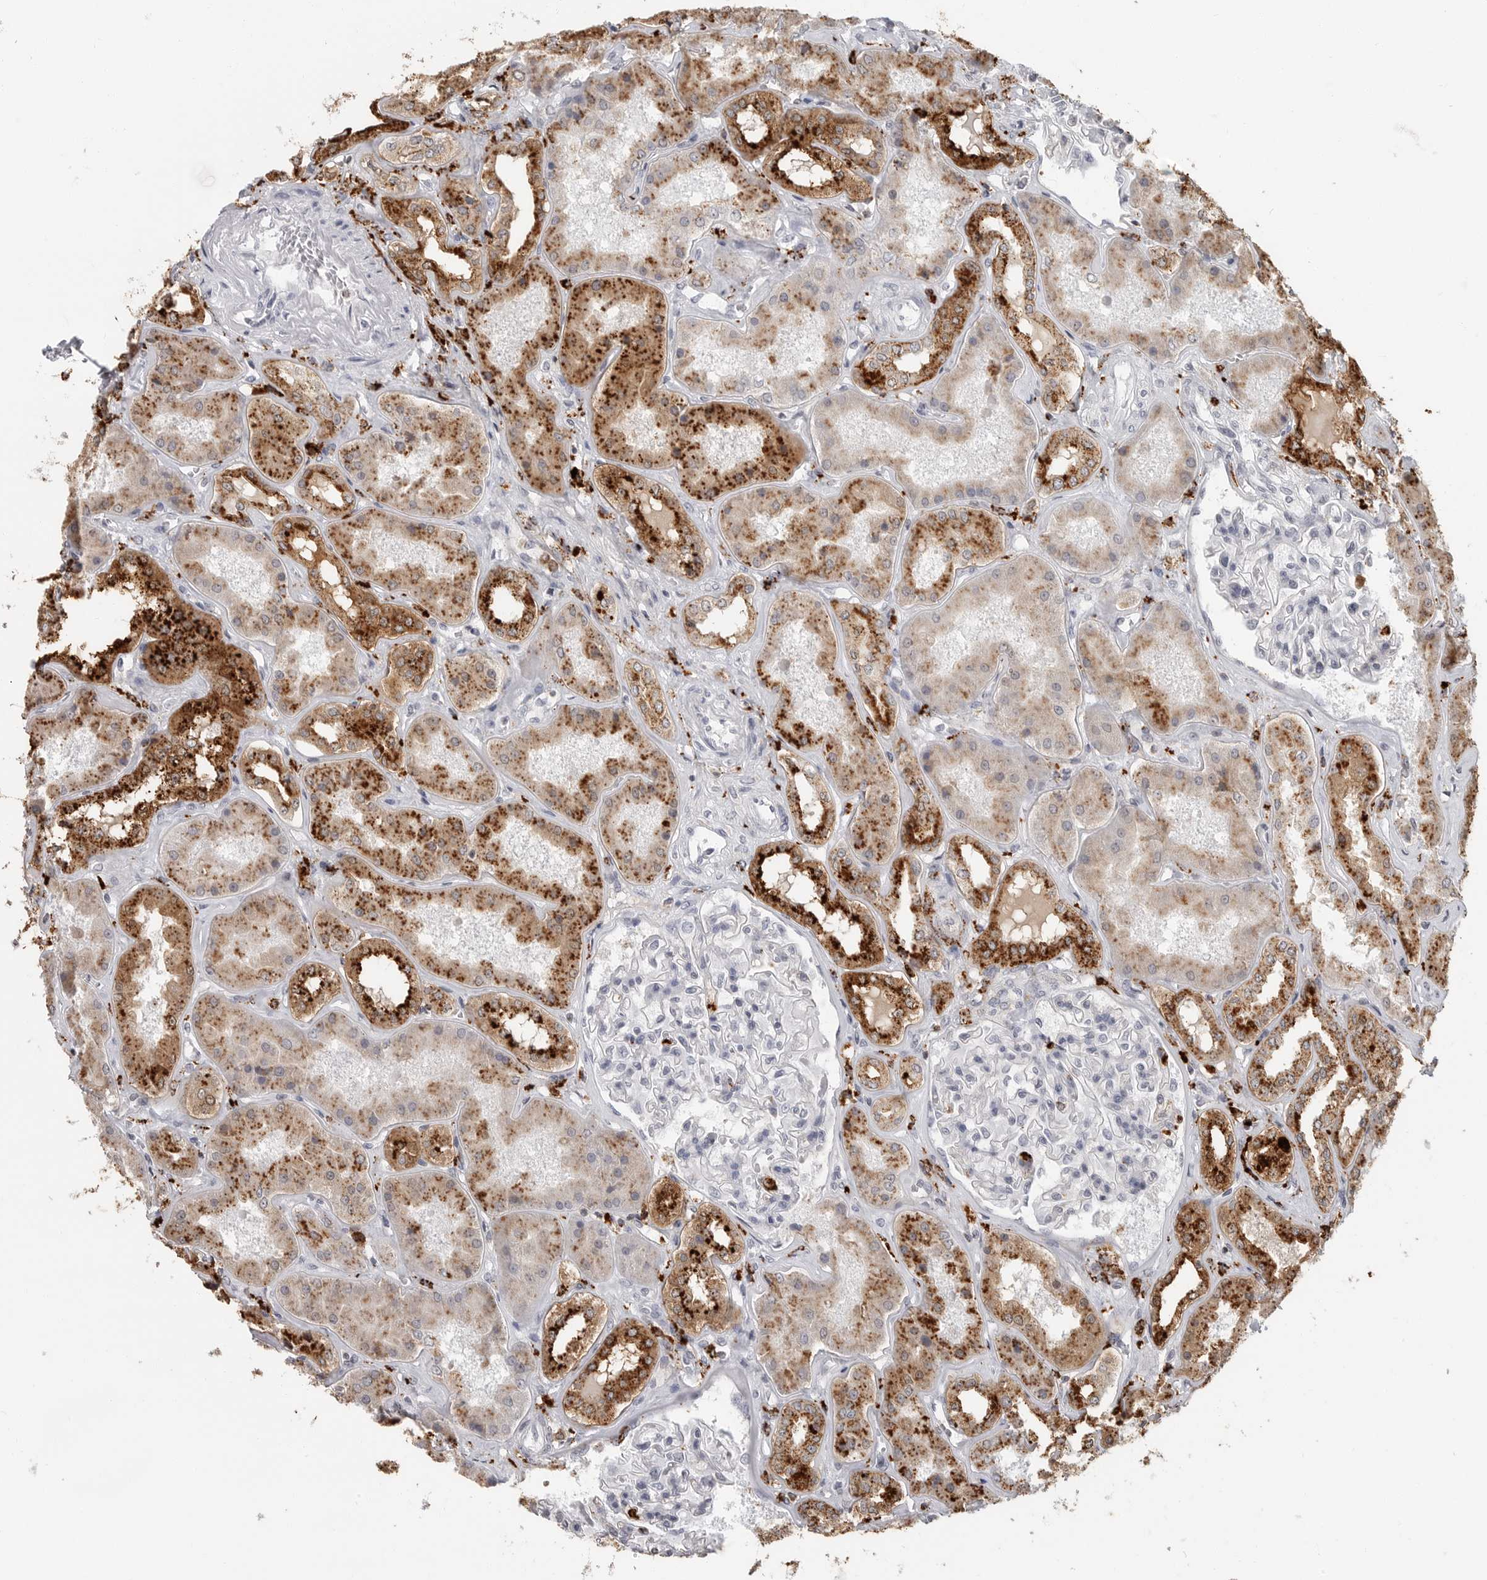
{"staining": {"intensity": "negative", "quantity": "none", "location": "none"}, "tissue": "kidney", "cell_type": "Cells in glomeruli", "image_type": "normal", "snomed": [{"axis": "morphology", "description": "Normal tissue, NOS"}, {"axis": "topography", "description": "Kidney"}], "caption": "This image is of unremarkable kidney stained with immunohistochemistry (IHC) to label a protein in brown with the nuclei are counter-stained blue. There is no positivity in cells in glomeruli.", "gene": "IFI30", "patient": {"sex": "female", "age": 56}}